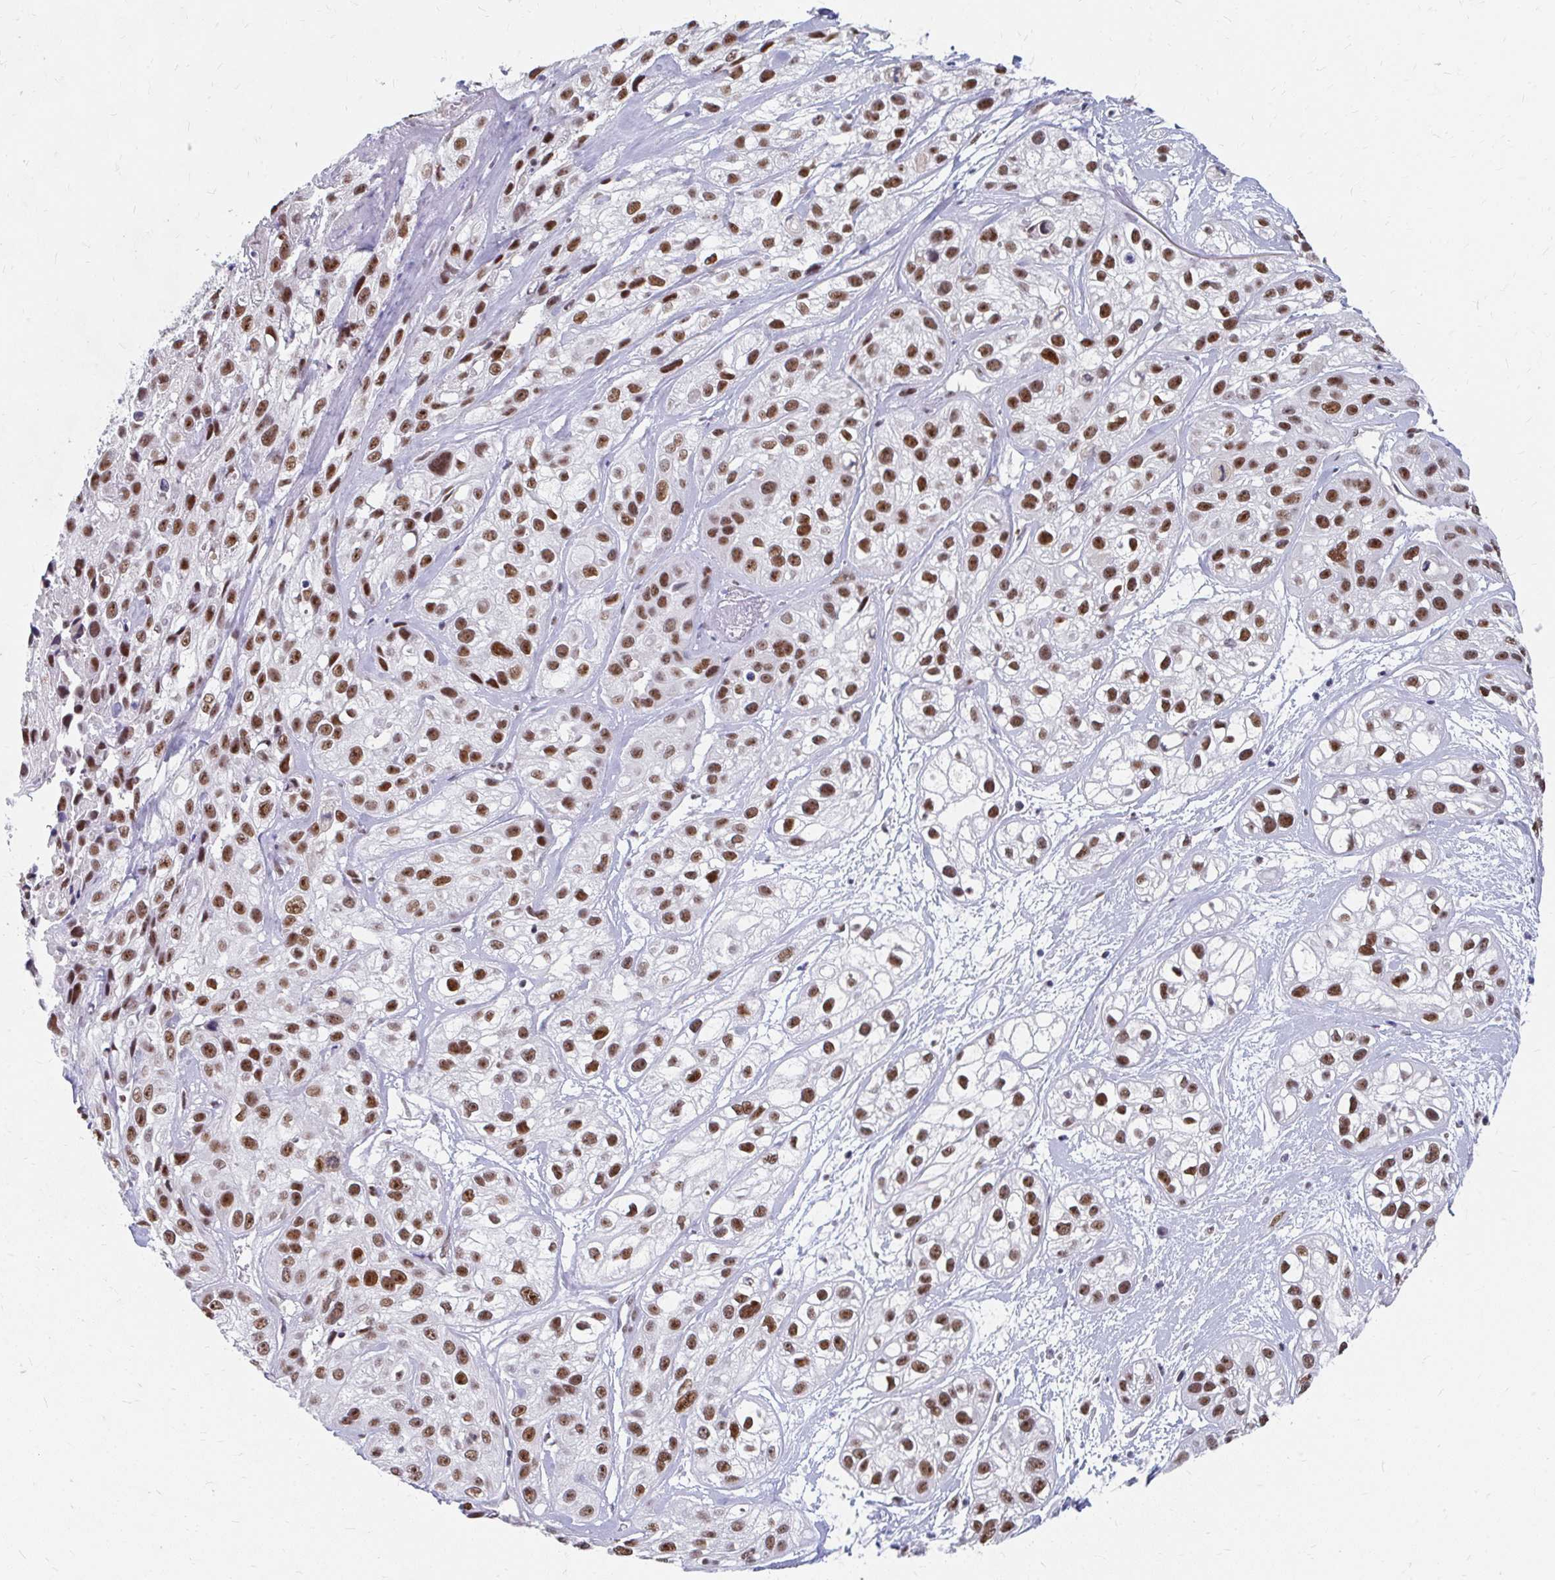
{"staining": {"intensity": "strong", "quantity": ">75%", "location": "nuclear"}, "tissue": "skin cancer", "cell_type": "Tumor cells", "image_type": "cancer", "snomed": [{"axis": "morphology", "description": "Squamous cell carcinoma, NOS"}, {"axis": "topography", "description": "Skin"}], "caption": "This image shows immunohistochemistry (IHC) staining of skin cancer, with high strong nuclear positivity in approximately >75% of tumor cells.", "gene": "GTF2H1", "patient": {"sex": "male", "age": 82}}